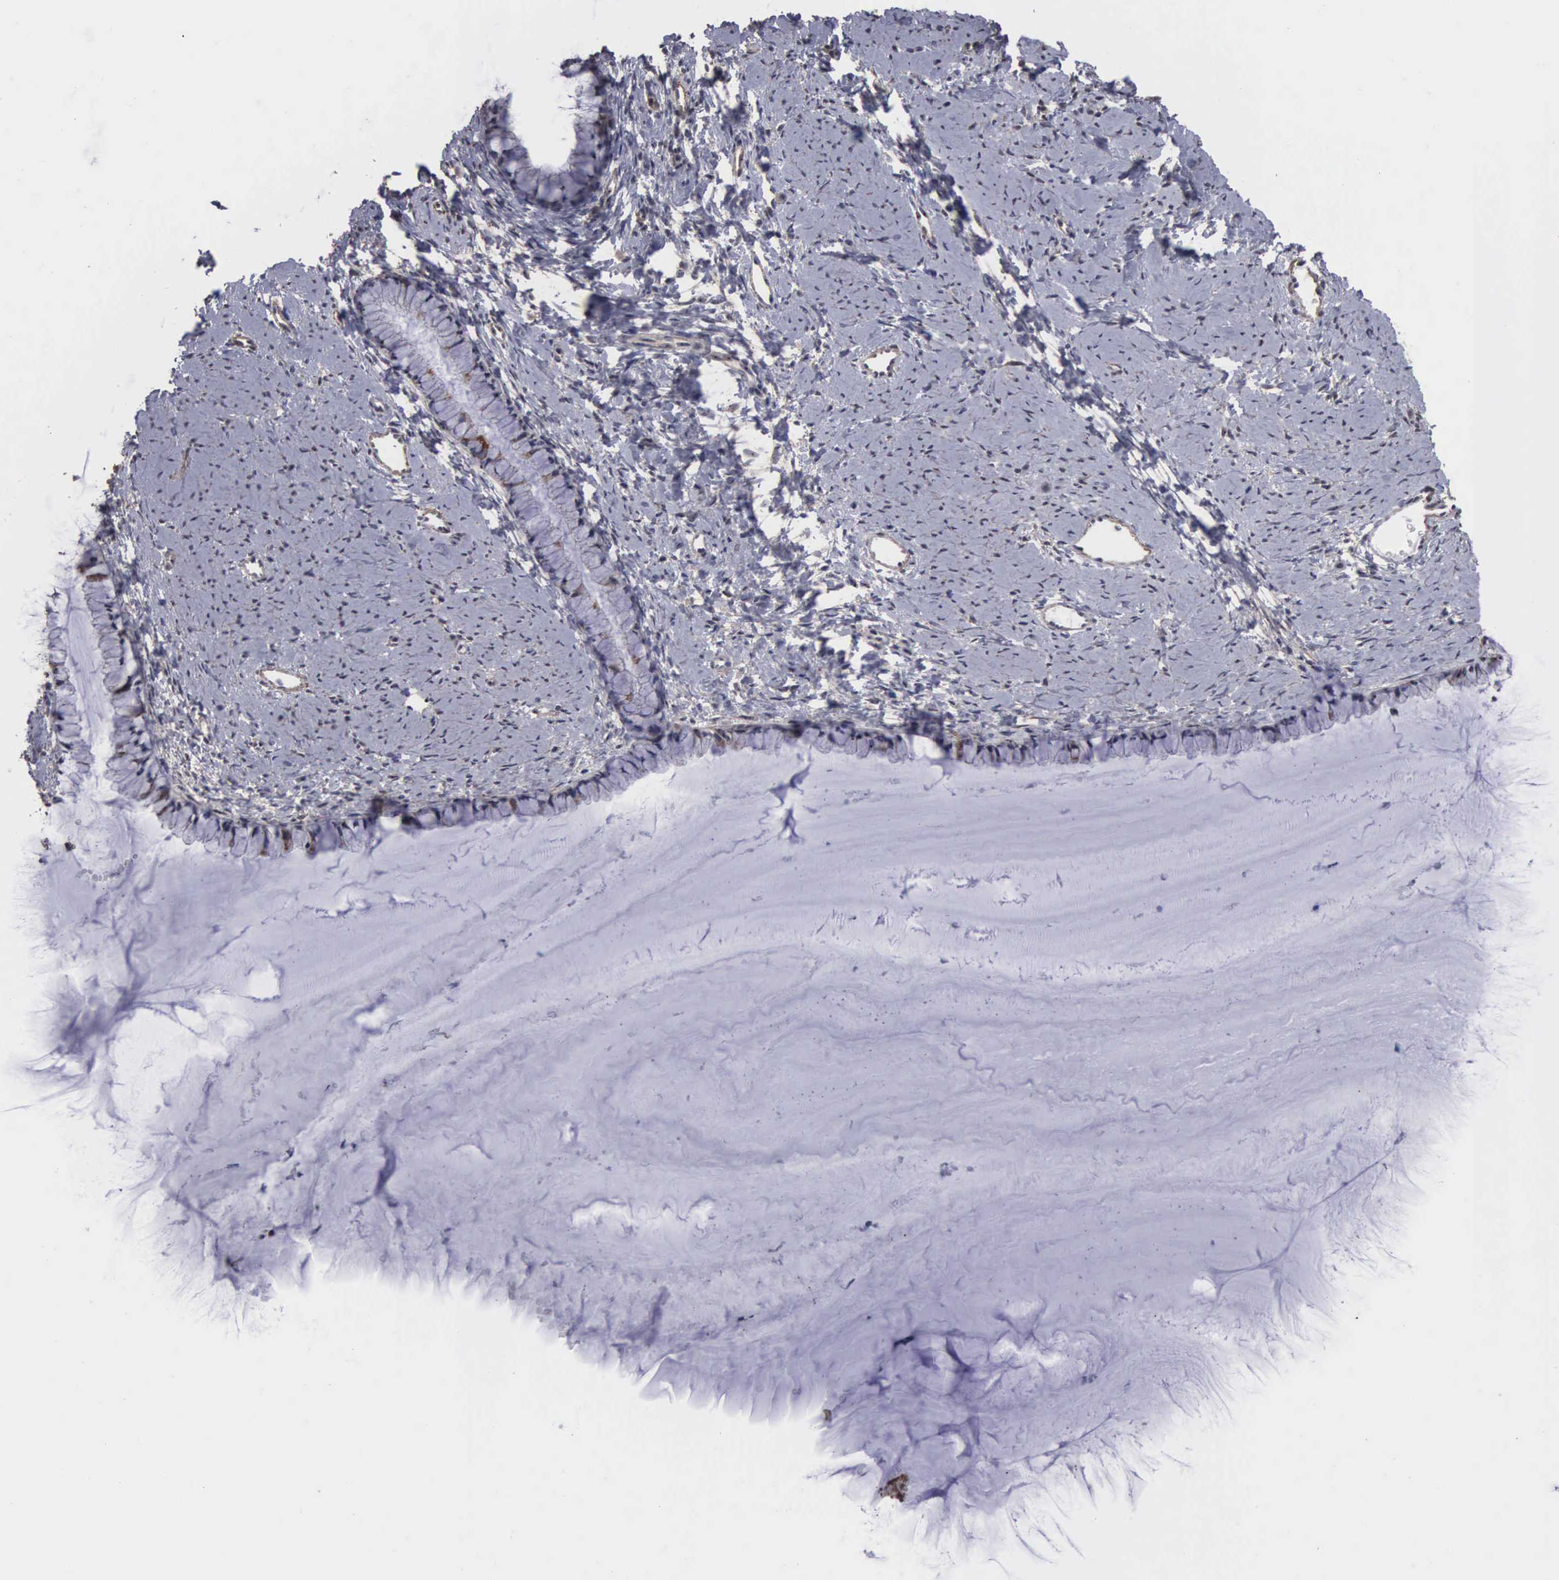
{"staining": {"intensity": "strong", "quantity": "<25%", "location": "nuclear"}, "tissue": "cervix", "cell_type": "Glandular cells", "image_type": "normal", "snomed": [{"axis": "morphology", "description": "Normal tissue, NOS"}, {"axis": "topography", "description": "Cervix"}], "caption": "Approximately <25% of glandular cells in normal cervix display strong nuclear protein positivity as visualized by brown immunohistochemical staining.", "gene": "NGDN", "patient": {"sex": "female", "age": 82}}